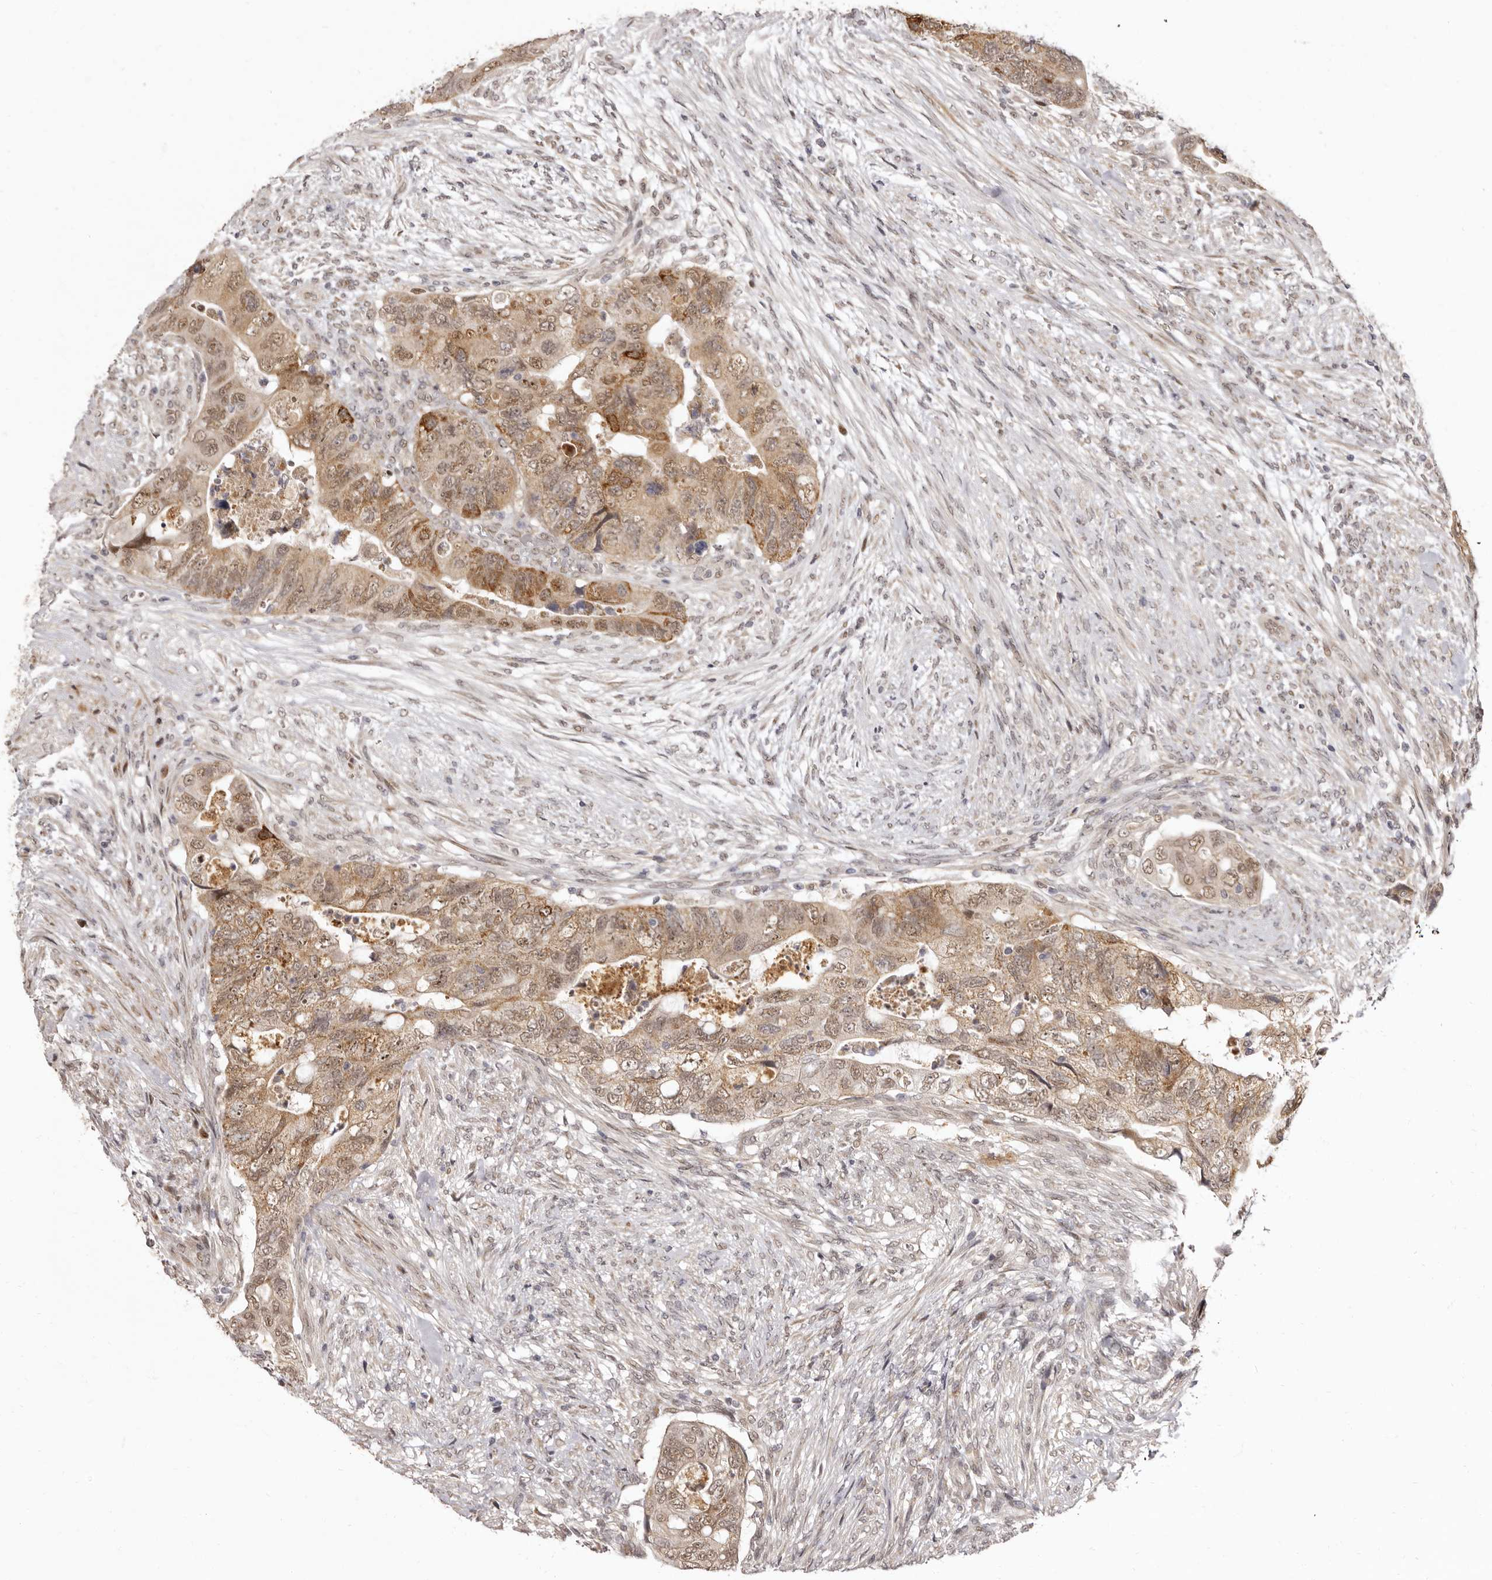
{"staining": {"intensity": "moderate", "quantity": ">75%", "location": "cytoplasmic/membranous,nuclear"}, "tissue": "colorectal cancer", "cell_type": "Tumor cells", "image_type": "cancer", "snomed": [{"axis": "morphology", "description": "Adenocarcinoma, NOS"}, {"axis": "topography", "description": "Rectum"}], "caption": "Immunohistochemical staining of human adenocarcinoma (colorectal) demonstrates medium levels of moderate cytoplasmic/membranous and nuclear expression in approximately >75% of tumor cells. Using DAB (3,3'-diaminobenzidine) (brown) and hematoxylin (blue) stains, captured at high magnification using brightfield microscopy.", "gene": "ZNF326", "patient": {"sex": "male", "age": 63}}